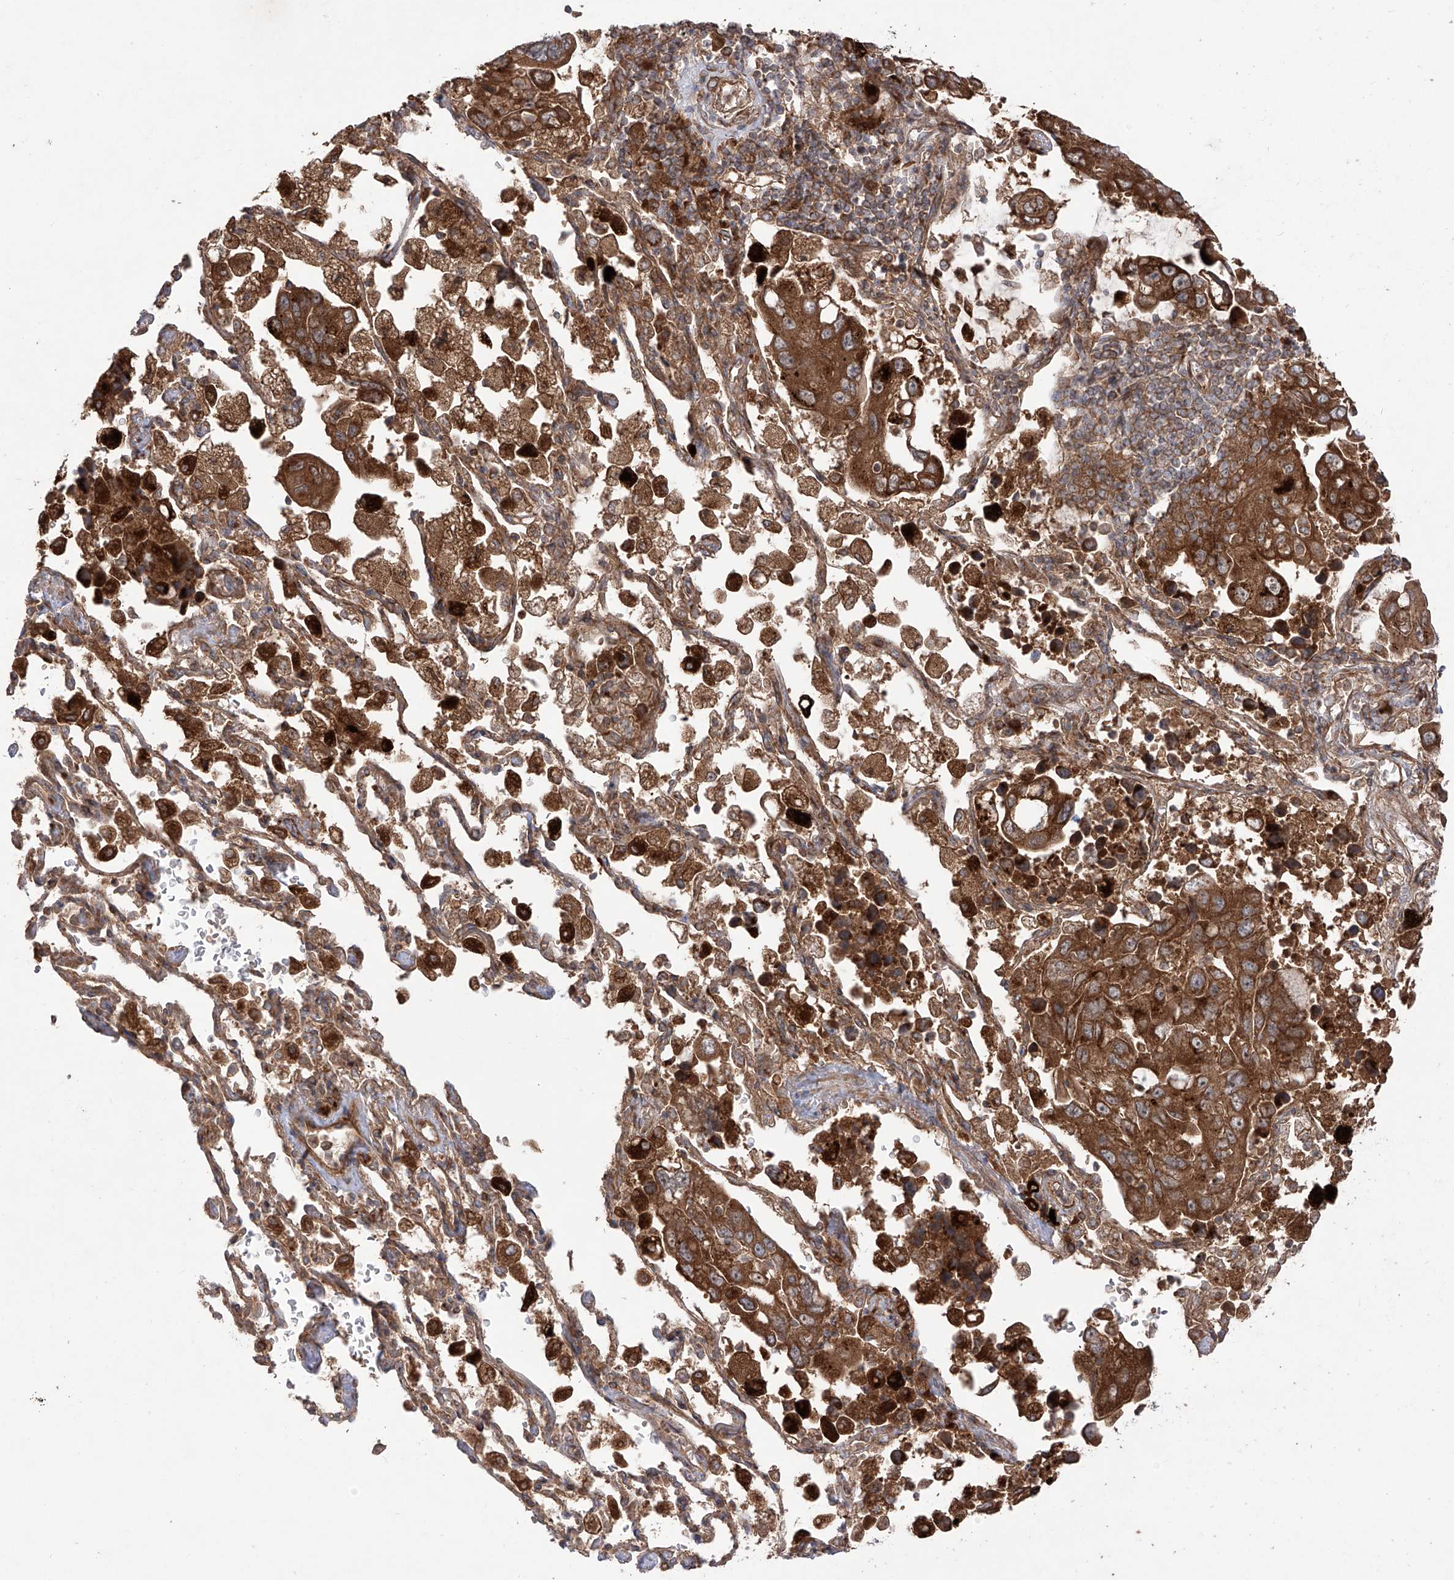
{"staining": {"intensity": "strong", "quantity": ">75%", "location": "cytoplasmic/membranous"}, "tissue": "lung cancer", "cell_type": "Tumor cells", "image_type": "cancer", "snomed": [{"axis": "morphology", "description": "Adenocarcinoma, NOS"}, {"axis": "topography", "description": "Lung"}], "caption": "Strong cytoplasmic/membranous protein positivity is seen in about >75% of tumor cells in lung cancer. The staining was performed using DAB (3,3'-diaminobenzidine), with brown indicating positive protein expression. Nuclei are stained blue with hematoxylin.", "gene": "YKT6", "patient": {"sex": "male", "age": 64}}